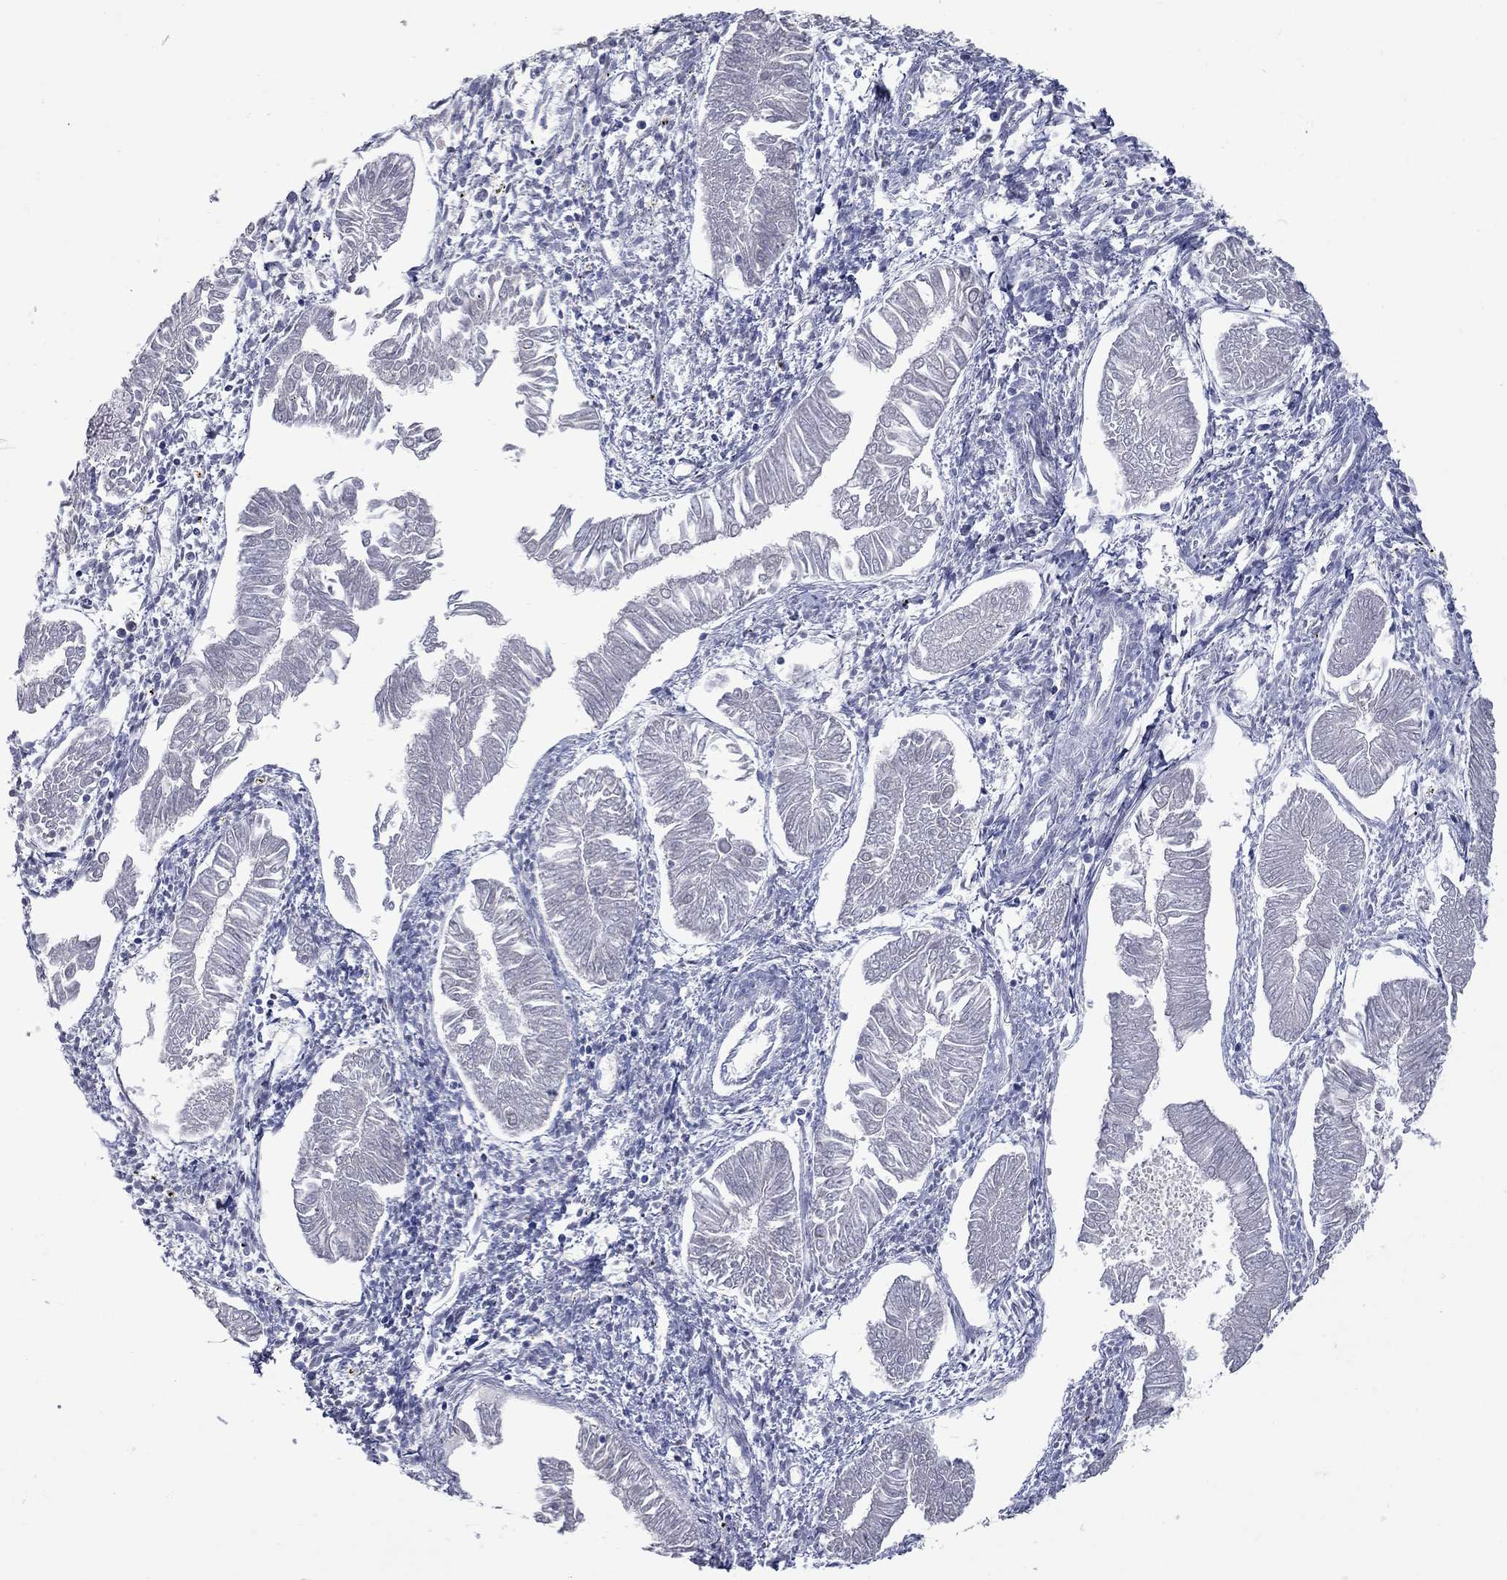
{"staining": {"intensity": "negative", "quantity": "none", "location": "none"}, "tissue": "endometrial cancer", "cell_type": "Tumor cells", "image_type": "cancer", "snomed": [{"axis": "morphology", "description": "Adenocarcinoma, NOS"}, {"axis": "topography", "description": "Endometrium"}], "caption": "This is an immunohistochemistry (IHC) image of endometrial cancer (adenocarcinoma). There is no staining in tumor cells.", "gene": "UNC119B", "patient": {"sex": "female", "age": 53}}